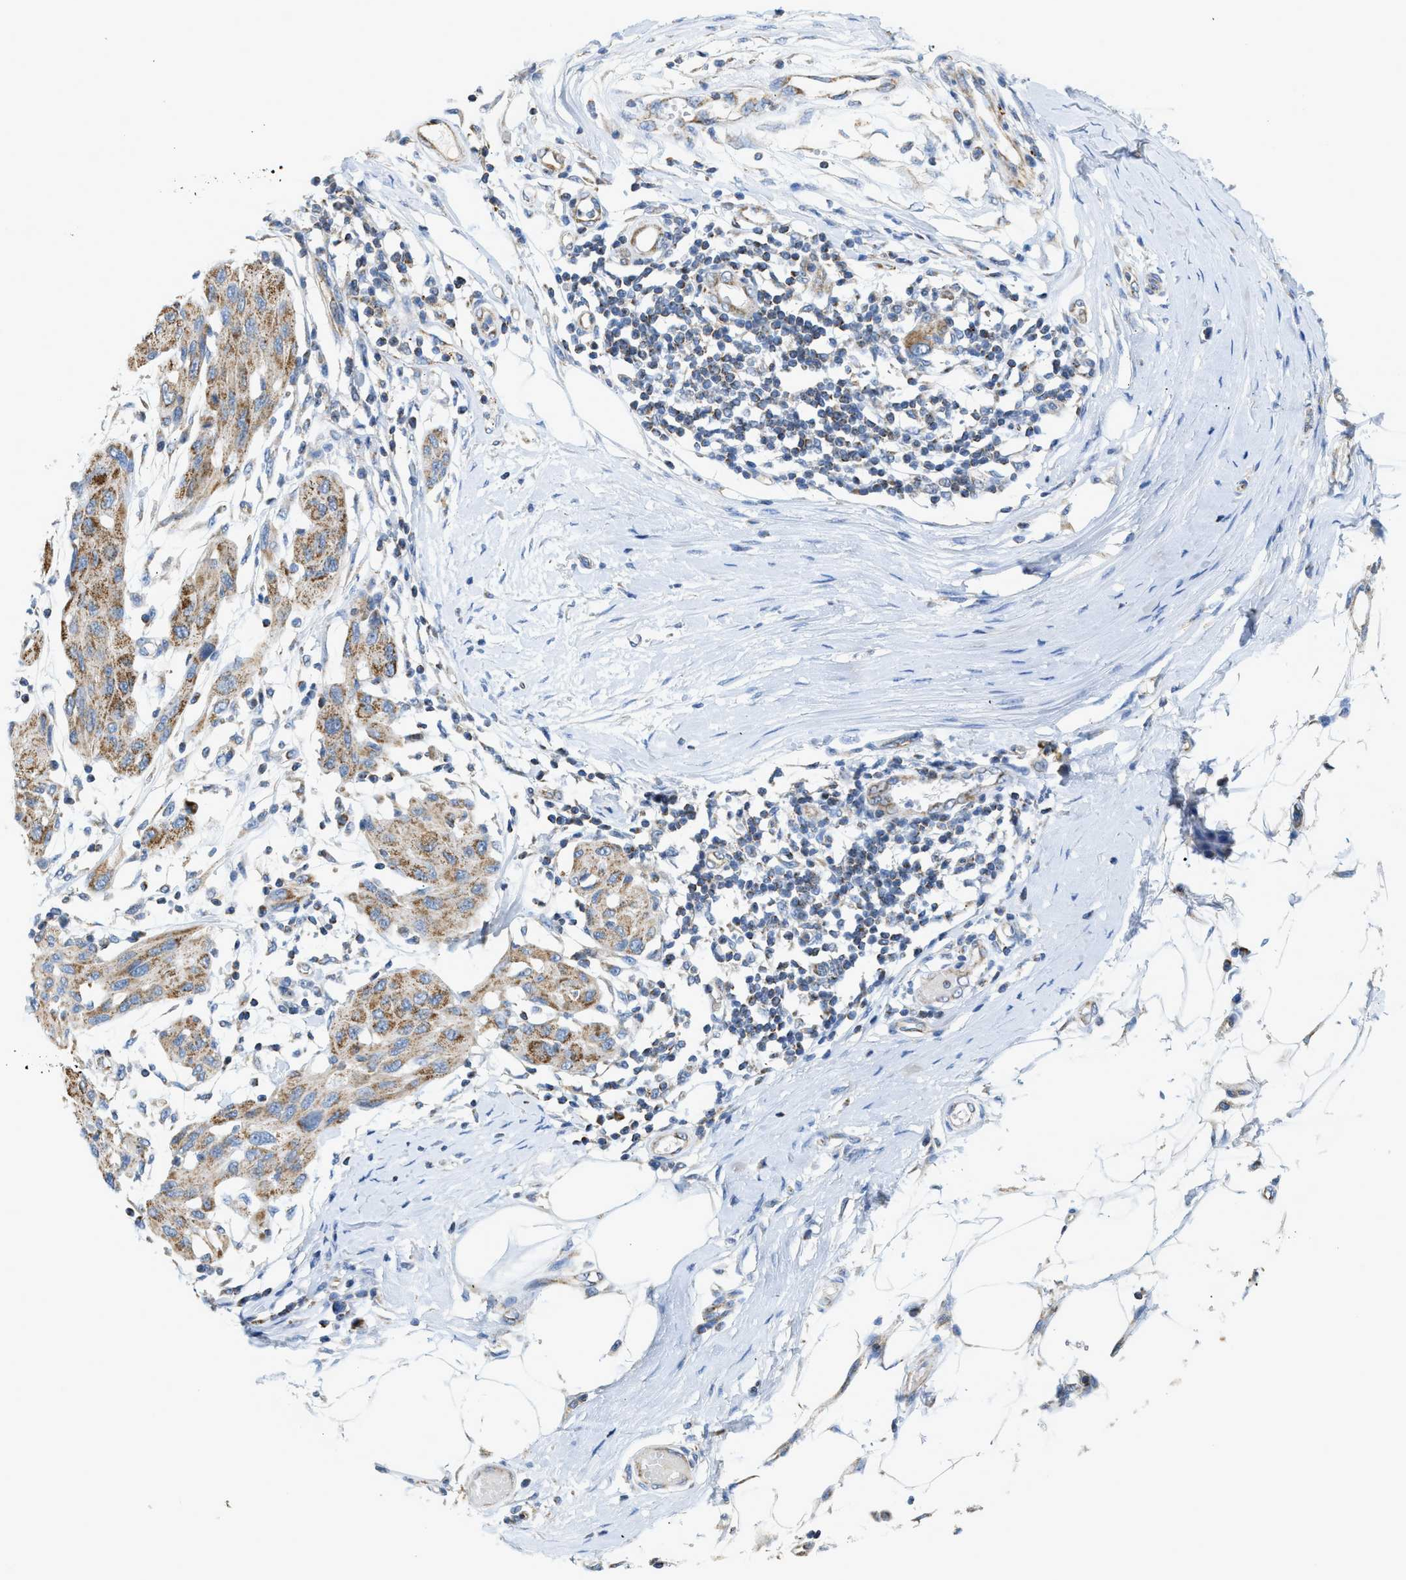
{"staining": {"intensity": "moderate", "quantity": ">75%", "location": "cytoplasmic/membranous"}, "tissue": "melanoma", "cell_type": "Tumor cells", "image_type": "cancer", "snomed": [{"axis": "morphology", "description": "Normal tissue, NOS"}, {"axis": "morphology", "description": "Malignant melanoma, NOS"}, {"axis": "topography", "description": "Skin"}], "caption": "Immunohistochemistry micrograph of melanoma stained for a protein (brown), which reveals medium levels of moderate cytoplasmic/membranous expression in about >75% of tumor cells.", "gene": "GOT2", "patient": {"sex": "male", "age": 62}}